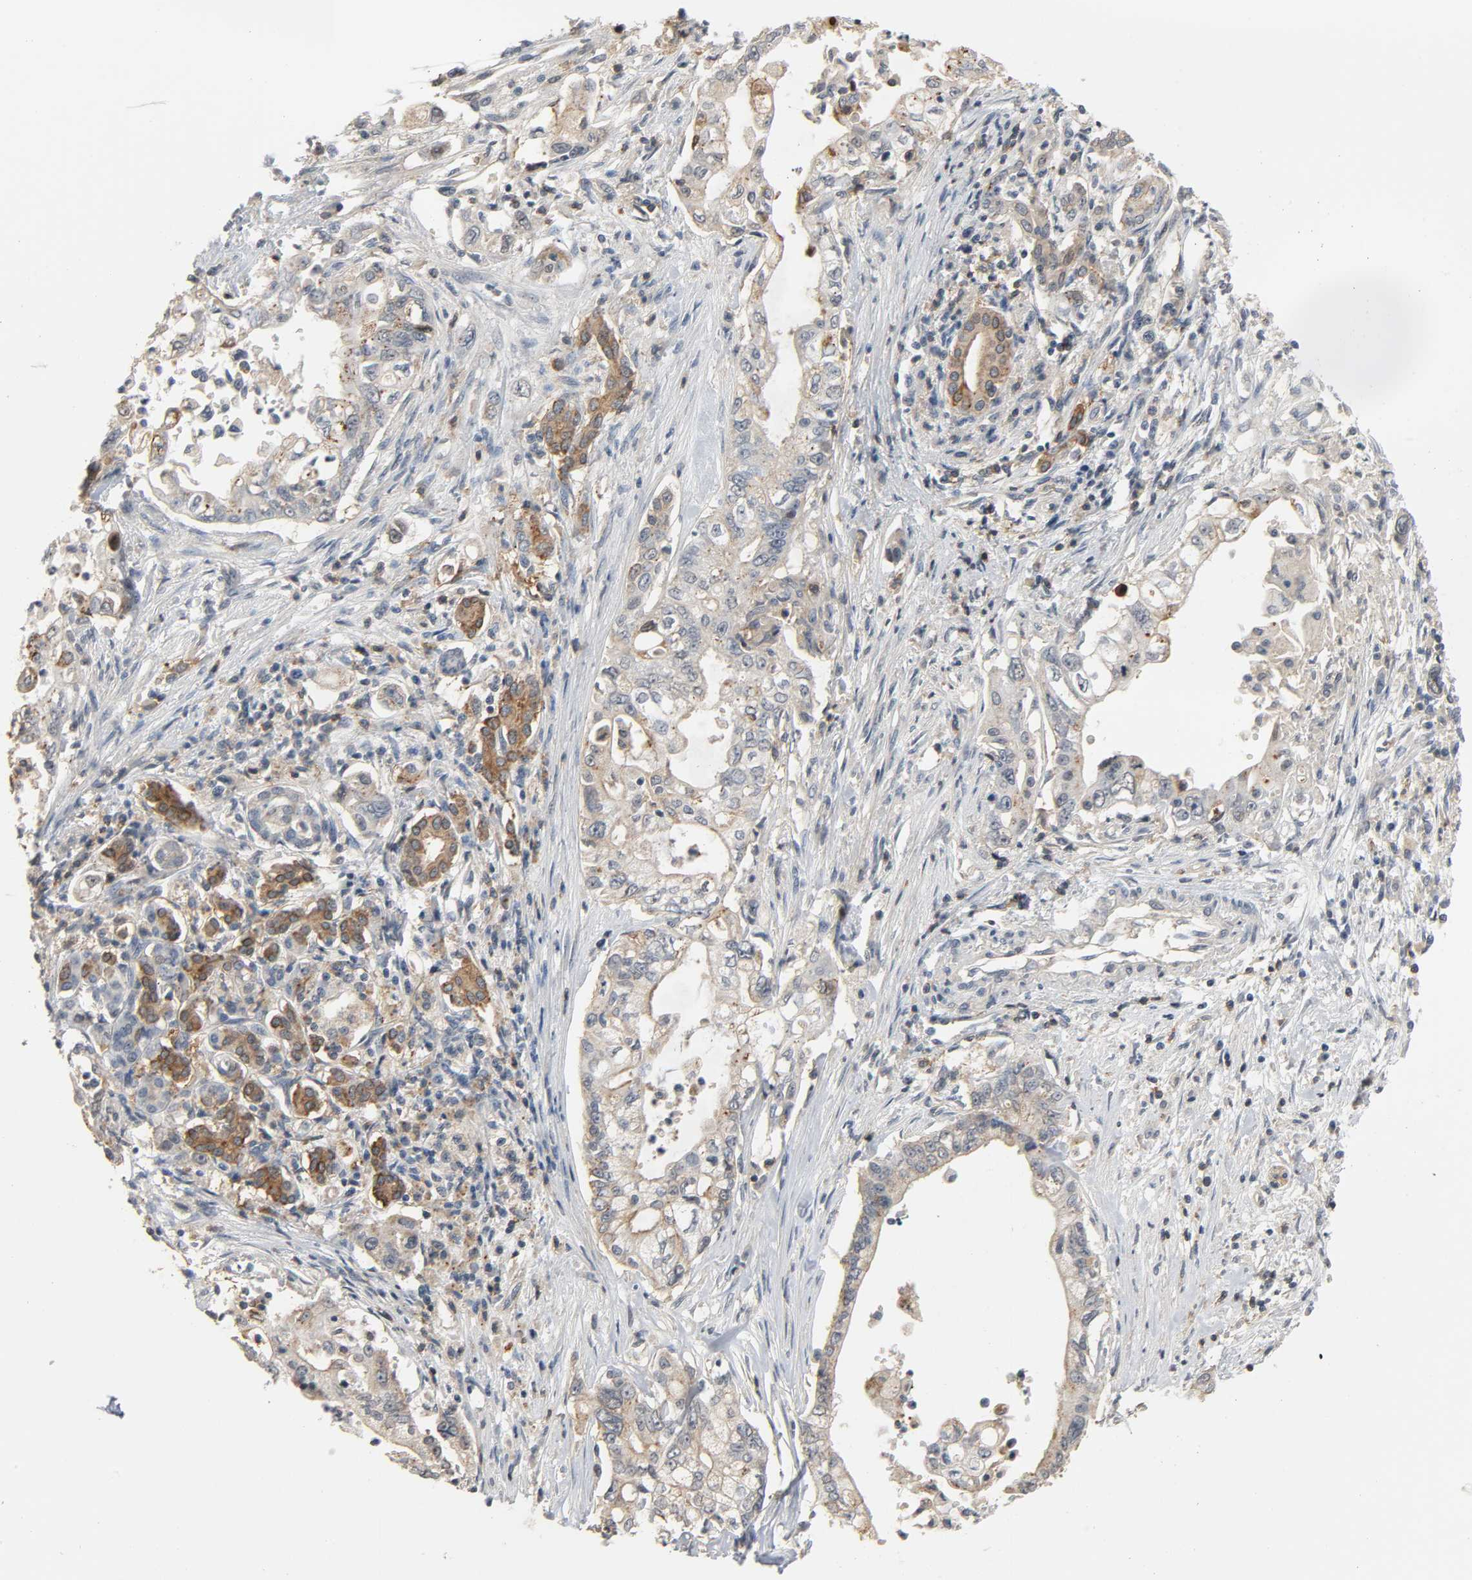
{"staining": {"intensity": "weak", "quantity": "25%-75%", "location": "cytoplasmic/membranous"}, "tissue": "pancreatic cancer", "cell_type": "Tumor cells", "image_type": "cancer", "snomed": [{"axis": "morphology", "description": "Normal tissue, NOS"}, {"axis": "topography", "description": "Pancreas"}], "caption": "IHC micrograph of pancreatic cancer stained for a protein (brown), which demonstrates low levels of weak cytoplasmic/membranous positivity in approximately 25%-75% of tumor cells.", "gene": "CD4", "patient": {"sex": "male", "age": 42}}